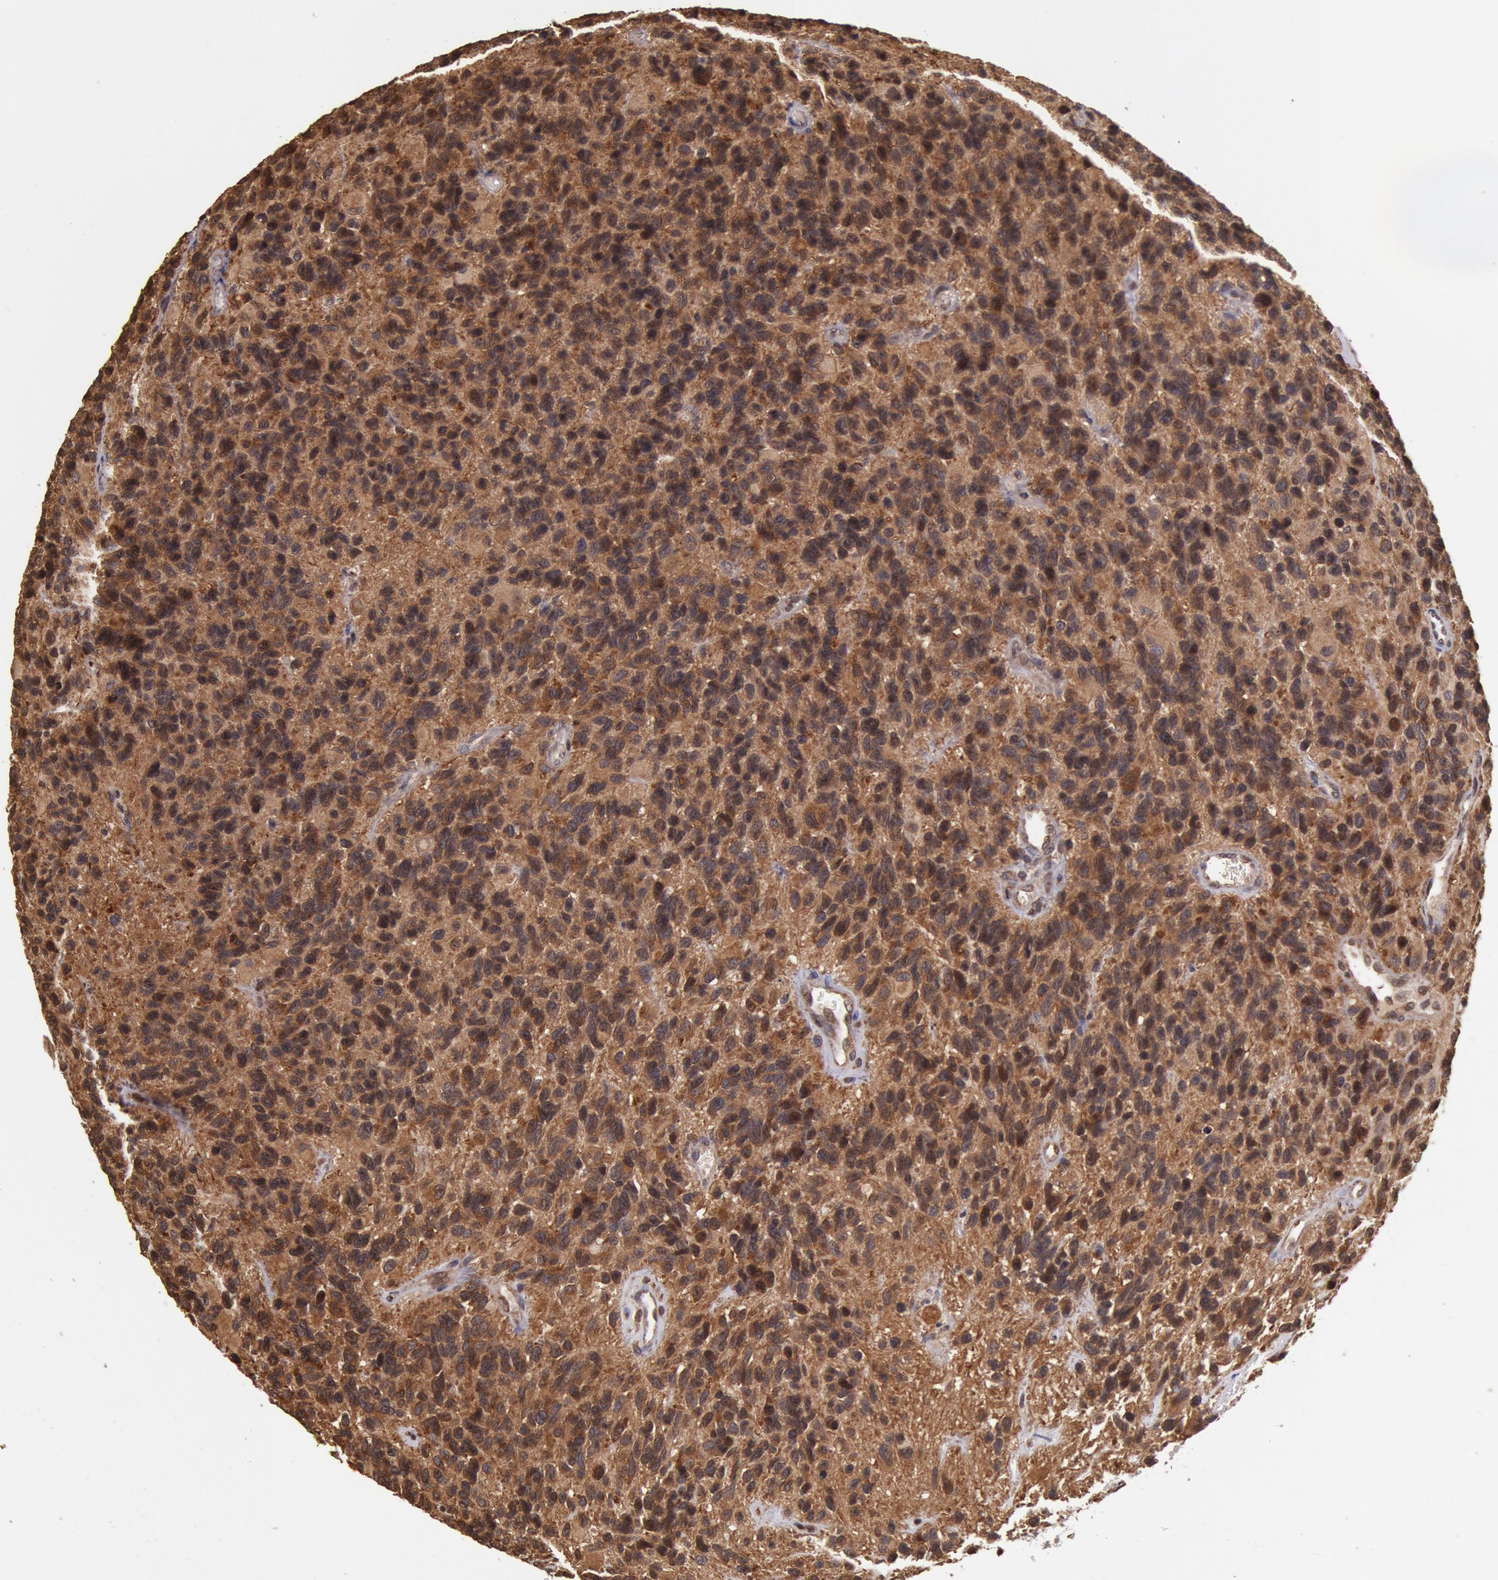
{"staining": {"intensity": "strong", "quantity": ">75%", "location": "cytoplasmic/membranous,nuclear"}, "tissue": "glioma", "cell_type": "Tumor cells", "image_type": "cancer", "snomed": [{"axis": "morphology", "description": "Glioma, malignant, High grade"}, {"axis": "topography", "description": "Brain"}], "caption": "The micrograph demonstrates immunohistochemical staining of glioma. There is strong cytoplasmic/membranous and nuclear staining is identified in approximately >75% of tumor cells. (Stains: DAB (3,3'-diaminobenzidine) in brown, nuclei in blue, Microscopy: brightfield microscopy at high magnification).", "gene": "COMT", "patient": {"sex": "male", "age": 77}}